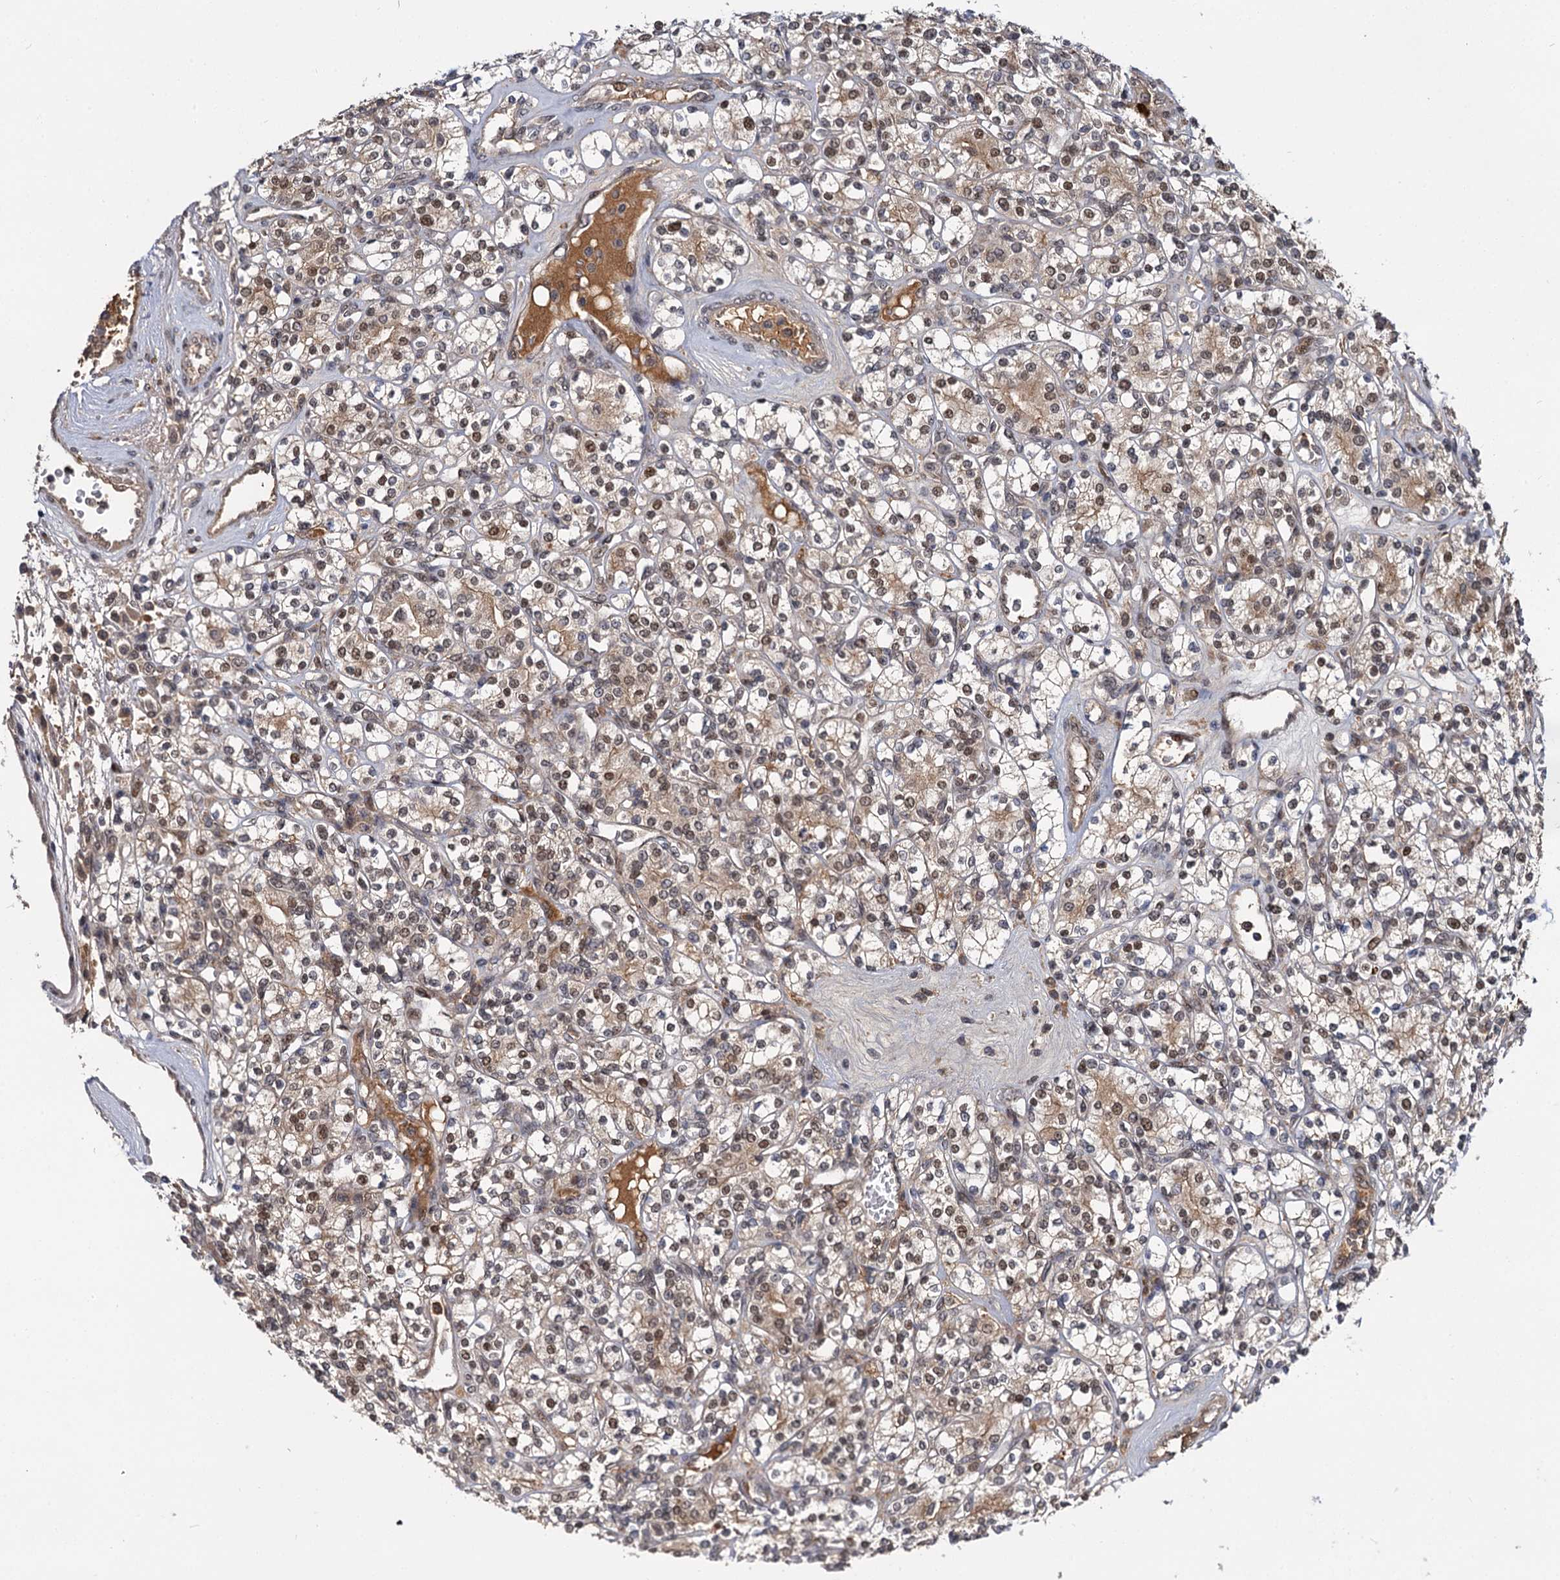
{"staining": {"intensity": "moderate", "quantity": ">75%", "location": "cytoplasmic/membranous,nuclear"}, "tissue": "renal cancer", "cell_type": "Tumor cells", "image_type": "cancer", "snomed": [{"axis": "morphology", "description": "Adenocarcinoma, NOS"}, {"axis": "topography", "description": "Kidney"}], "caption": "Human renal cancer (adenocarcinoma) stained with a protein marker demonstrates moderate staining in tumor cells.", "gene": "MBD6", "patient": {"sex": "male", "age": 77}}